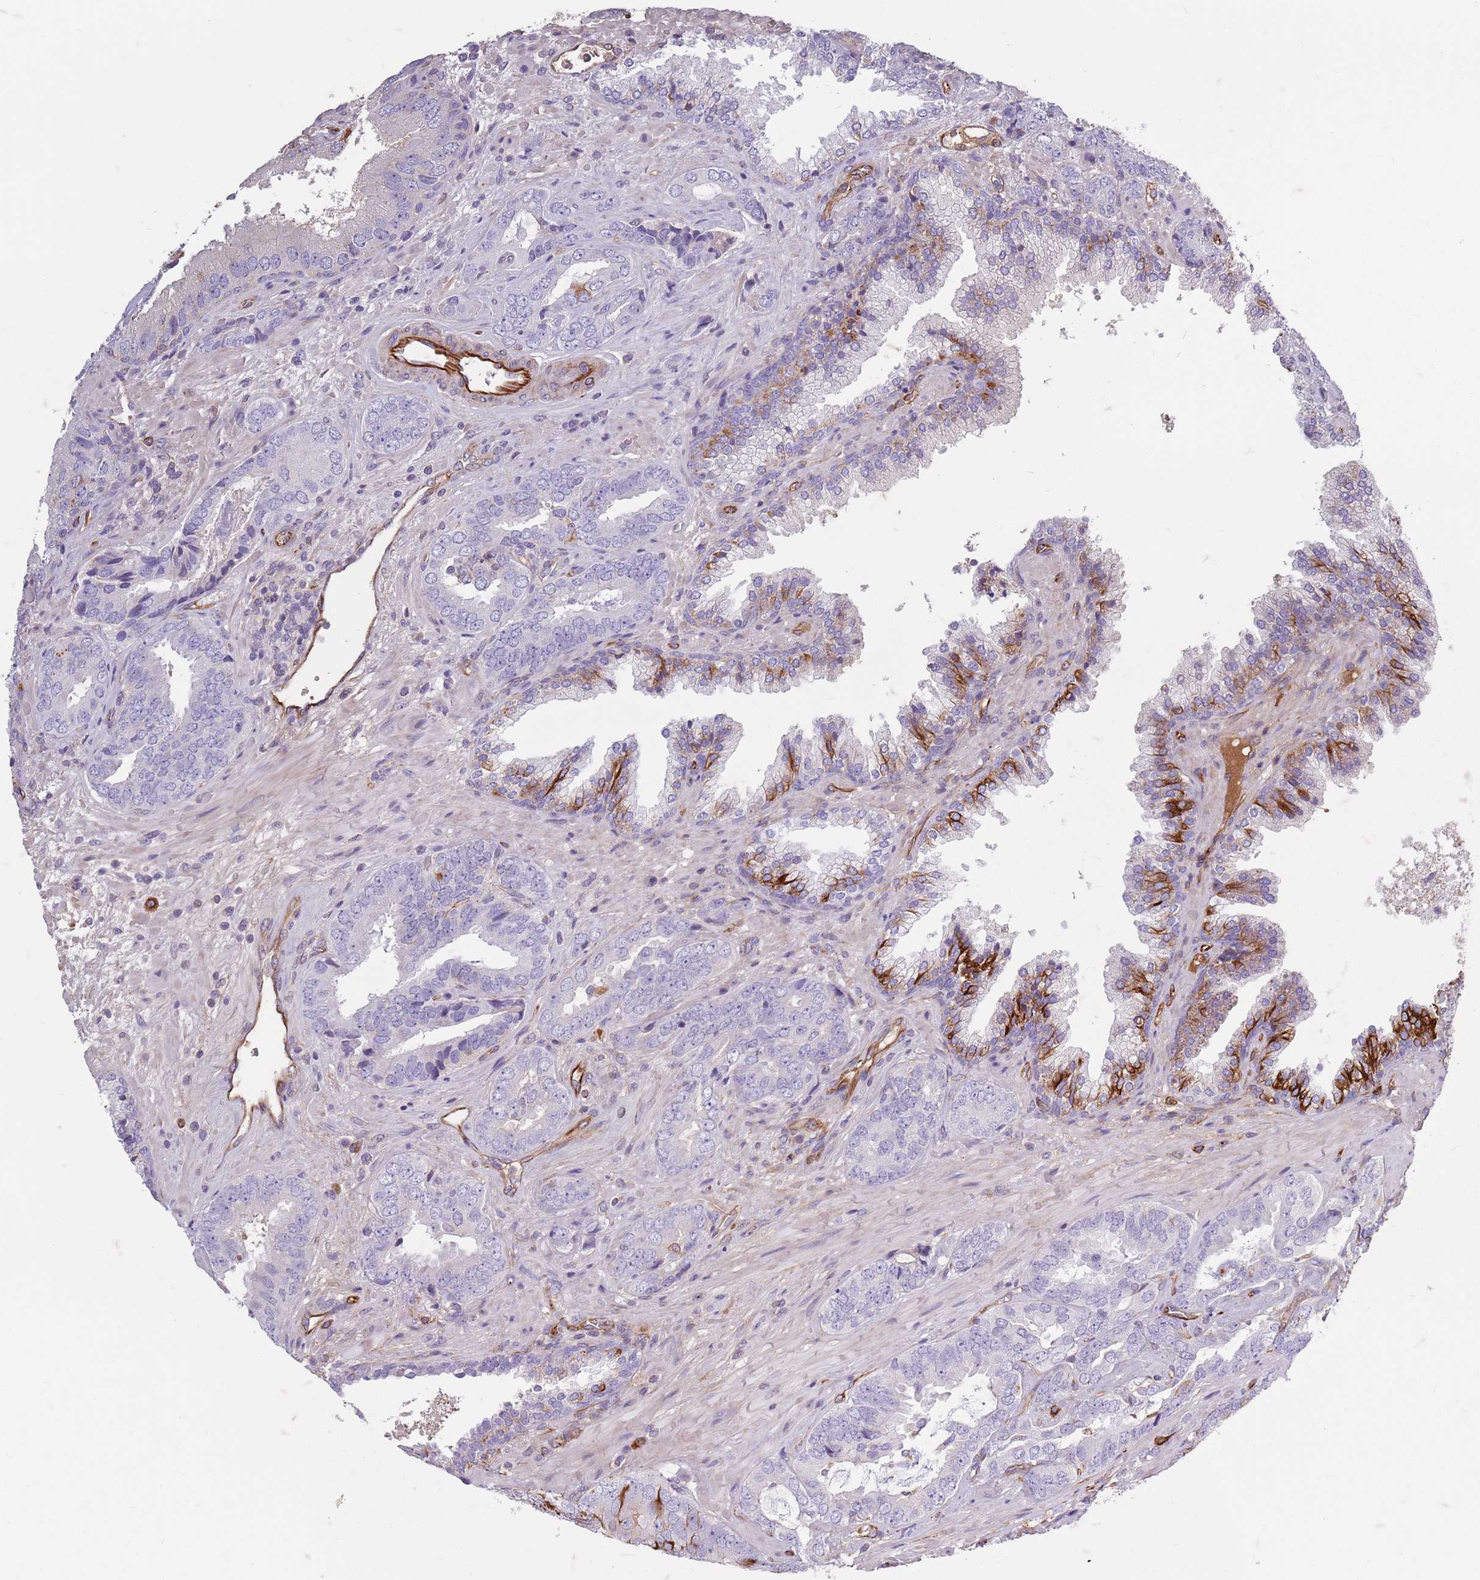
{"staining": {"intensity": "negative", "quantity": "none", "location": "none"}, "tissue": "prostate cancer", "cell_type": "Tumor cells", "image_type": "cancer", "snomed": [{"axis": "morphology", "description": "Adenocarcinoma, High grade"}, {"axis": "topography", "description": "Prostate"}], "caption": "This is an IHC photomicrograph of high-grade adenocarcinoma (prostate). There is no staining in tumor cells.", "gene": "TAS2R38", "patient": {"sex": "male", "age": 71}}